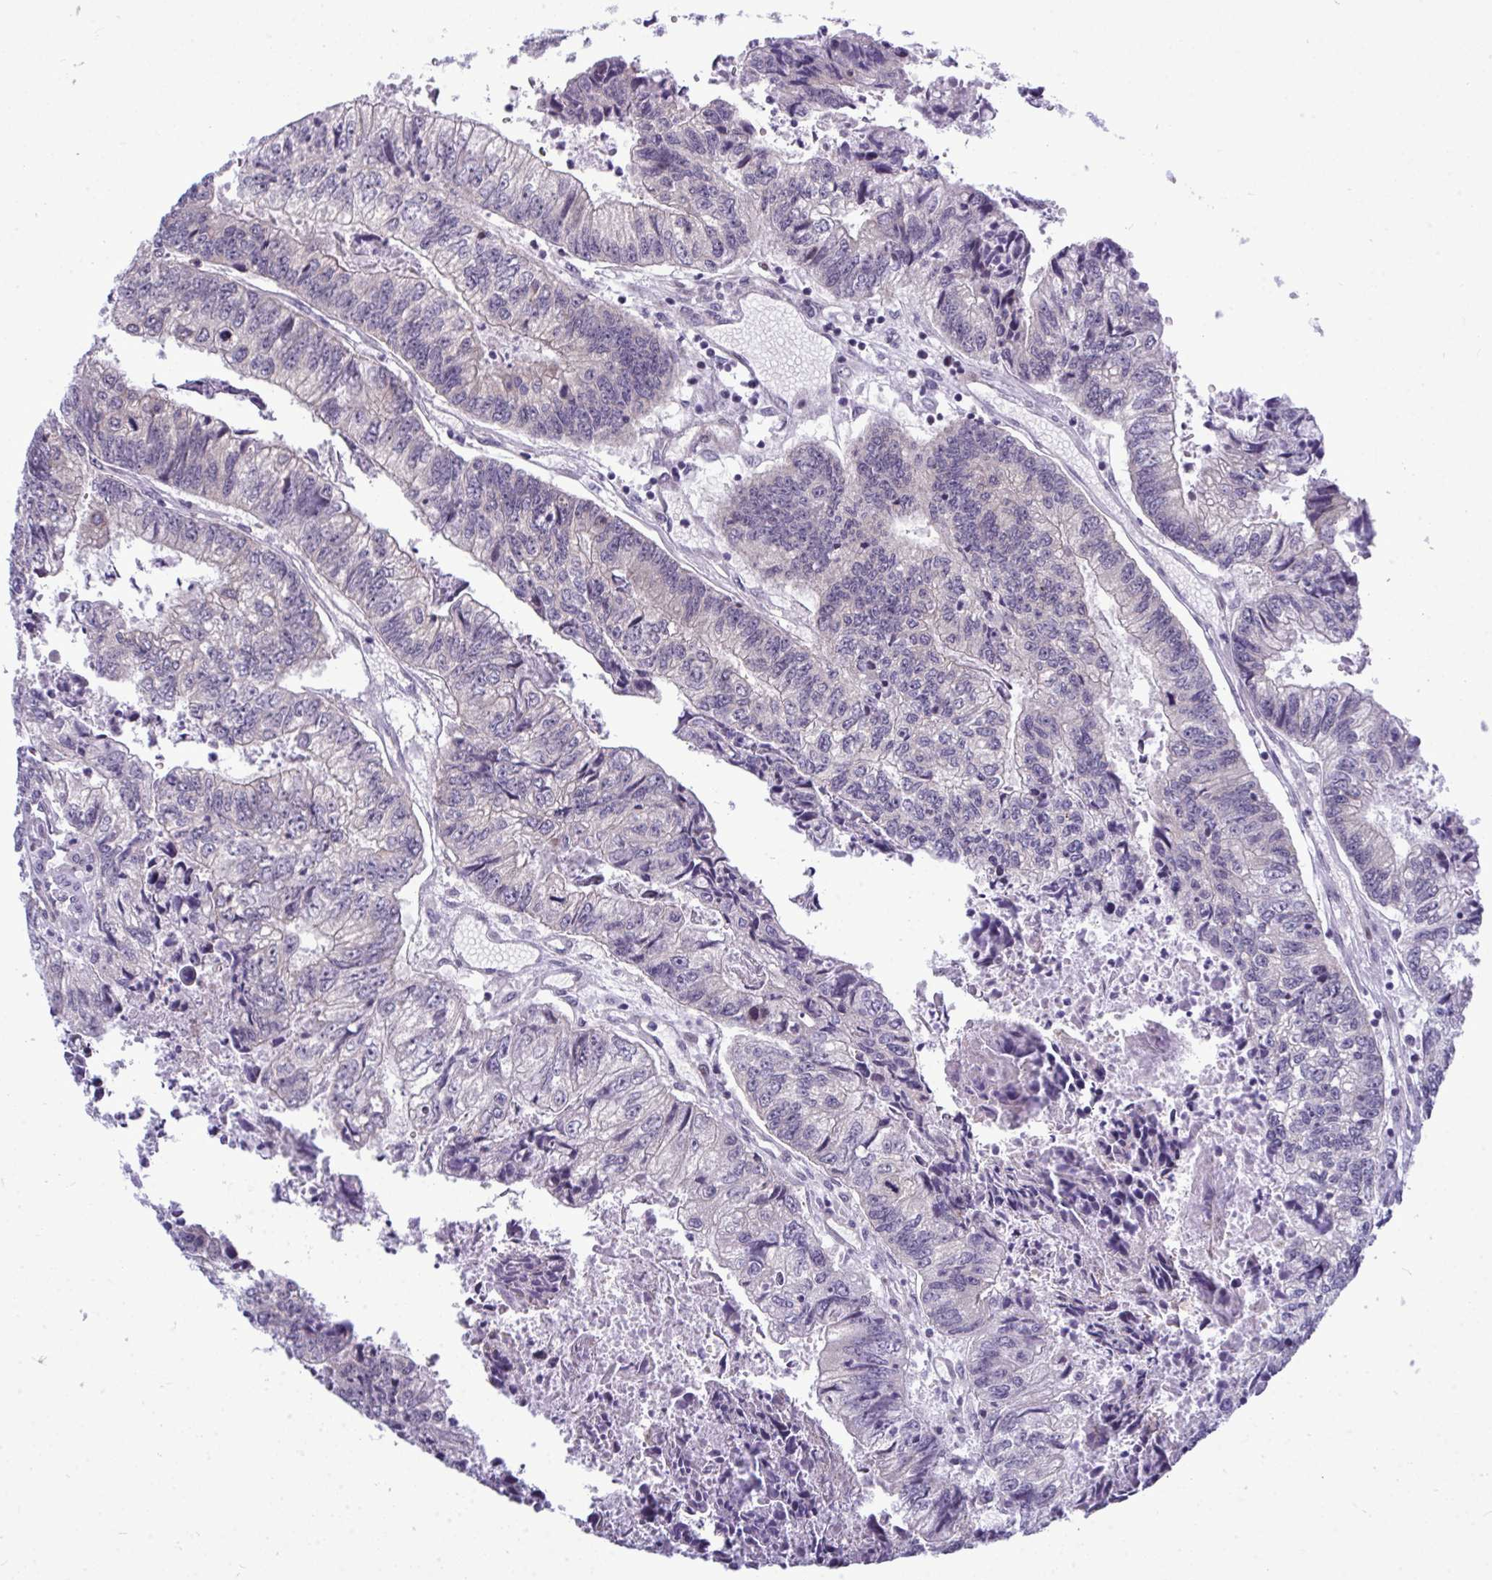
{"staining": {"intensity": "negative", "quantity": "none", "location": "none"}, "tissue": "colorectal cancer", "cell_type": "Tumor cells", "image_type": "cancer", "snomed": [{"axis": "morphology", "description": "Adenocarcinoma, NOS"}, {"axis": "topography", "description": "Colon"}], "caption": "A high-resolution photomicrograph shows immunohistochemistry (IHC) staining of colorectal adenocarcinoma, which demonstrates no significant positivity in tumor cells.", "gene": "TAB1", "patient": {"sex": "male", "age": 86}}